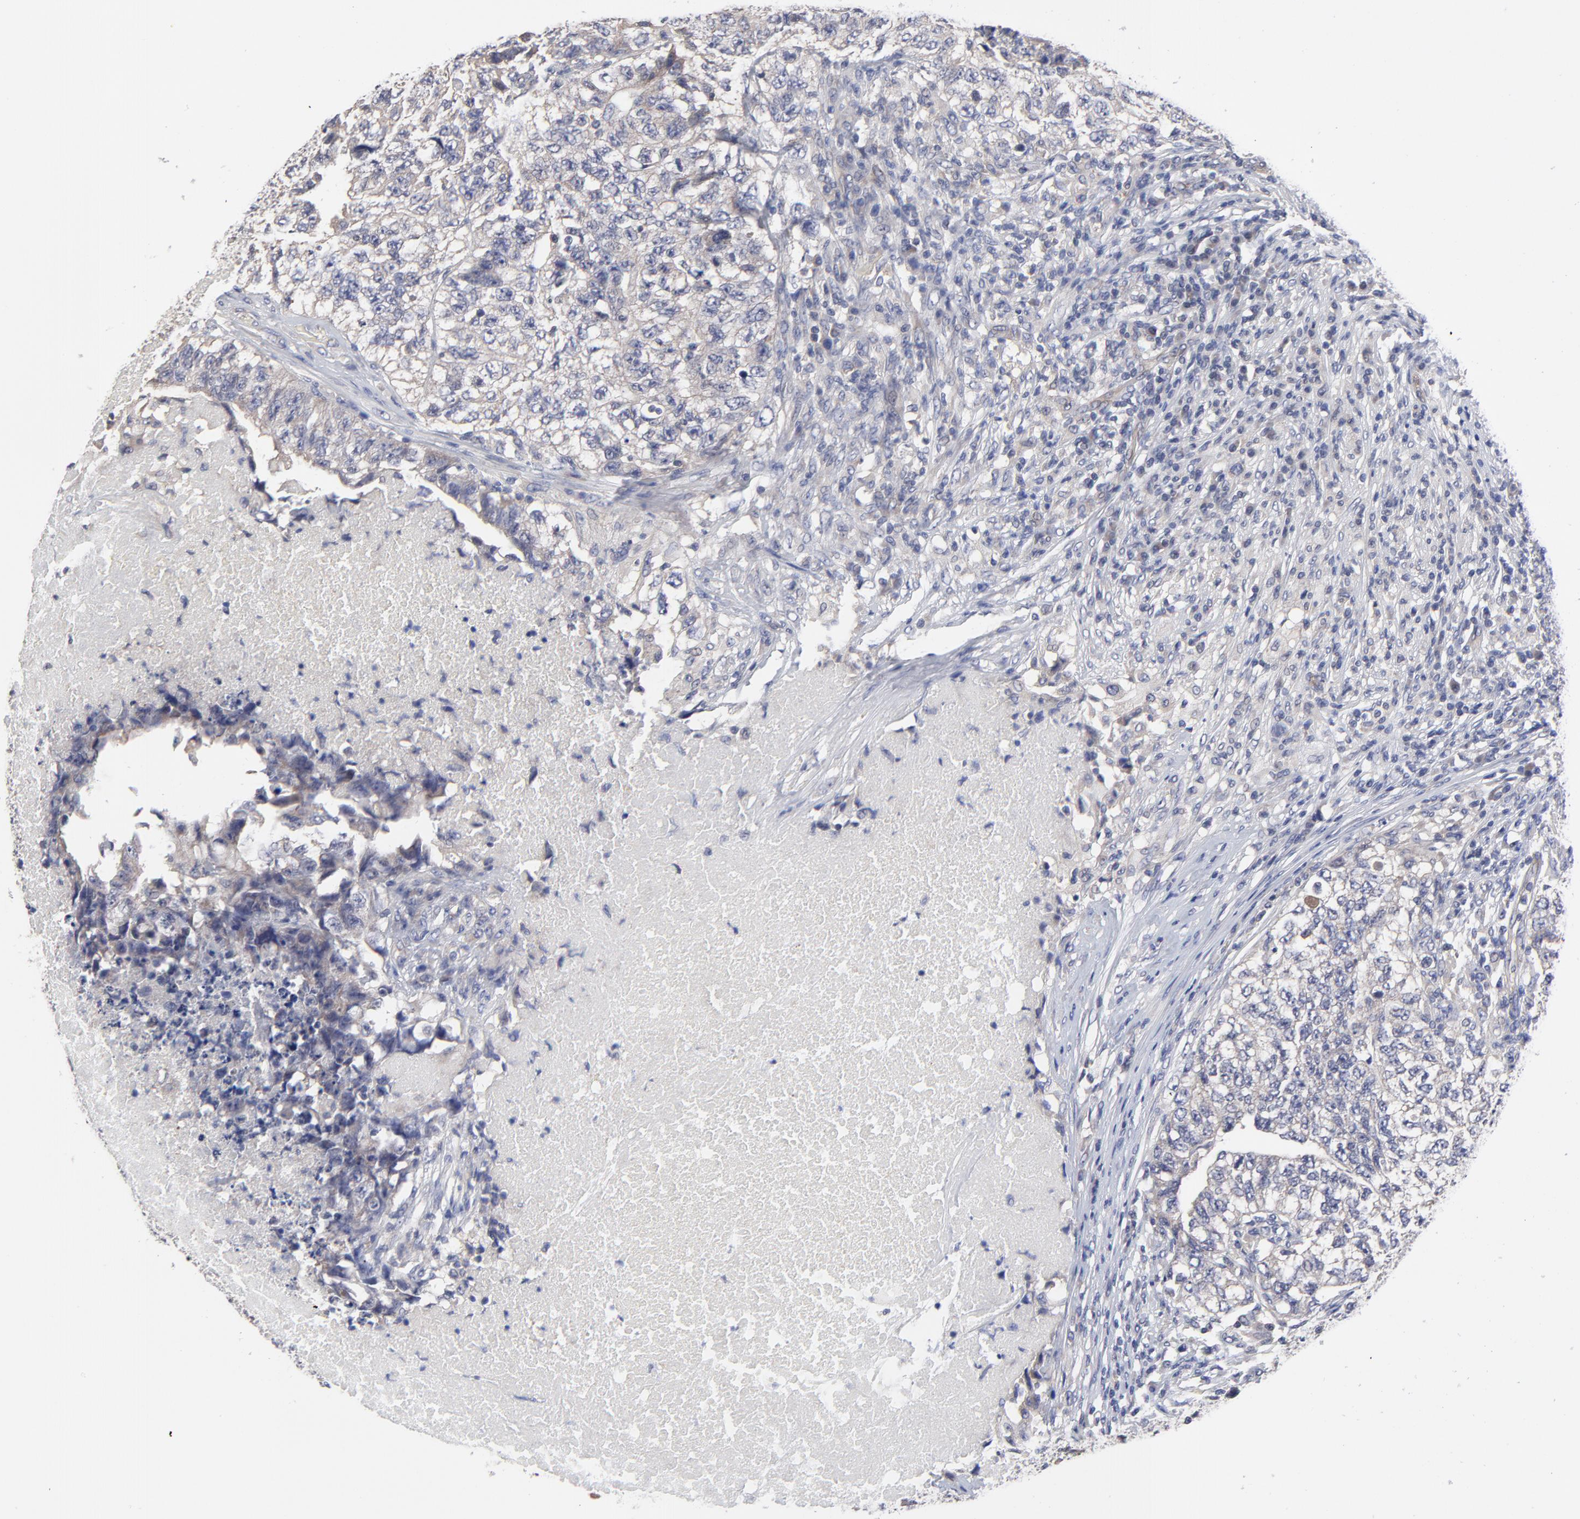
{"staining": {"intensity": "weak", "quantity": "25%-75%", "location": "cytoplasmic/membranous"}, "tissue": "testis cancer", "cell_type": "Tumor cells", "image_type": "cancer", "snomed": [{"axis": "morphology", "description": "Carcinoma, Embryonal, NOS"}, {"axis": "topography", "description": "Testis"}], "caption": "DAB immunohistochemical staining of testis embryonal carcinoma reveals weak cytoplasmic/membranous protein expression in about 25%-75% of tumor cells.", "gene": "ZNF157", "patient": {"sex": "male", "age": 21}}